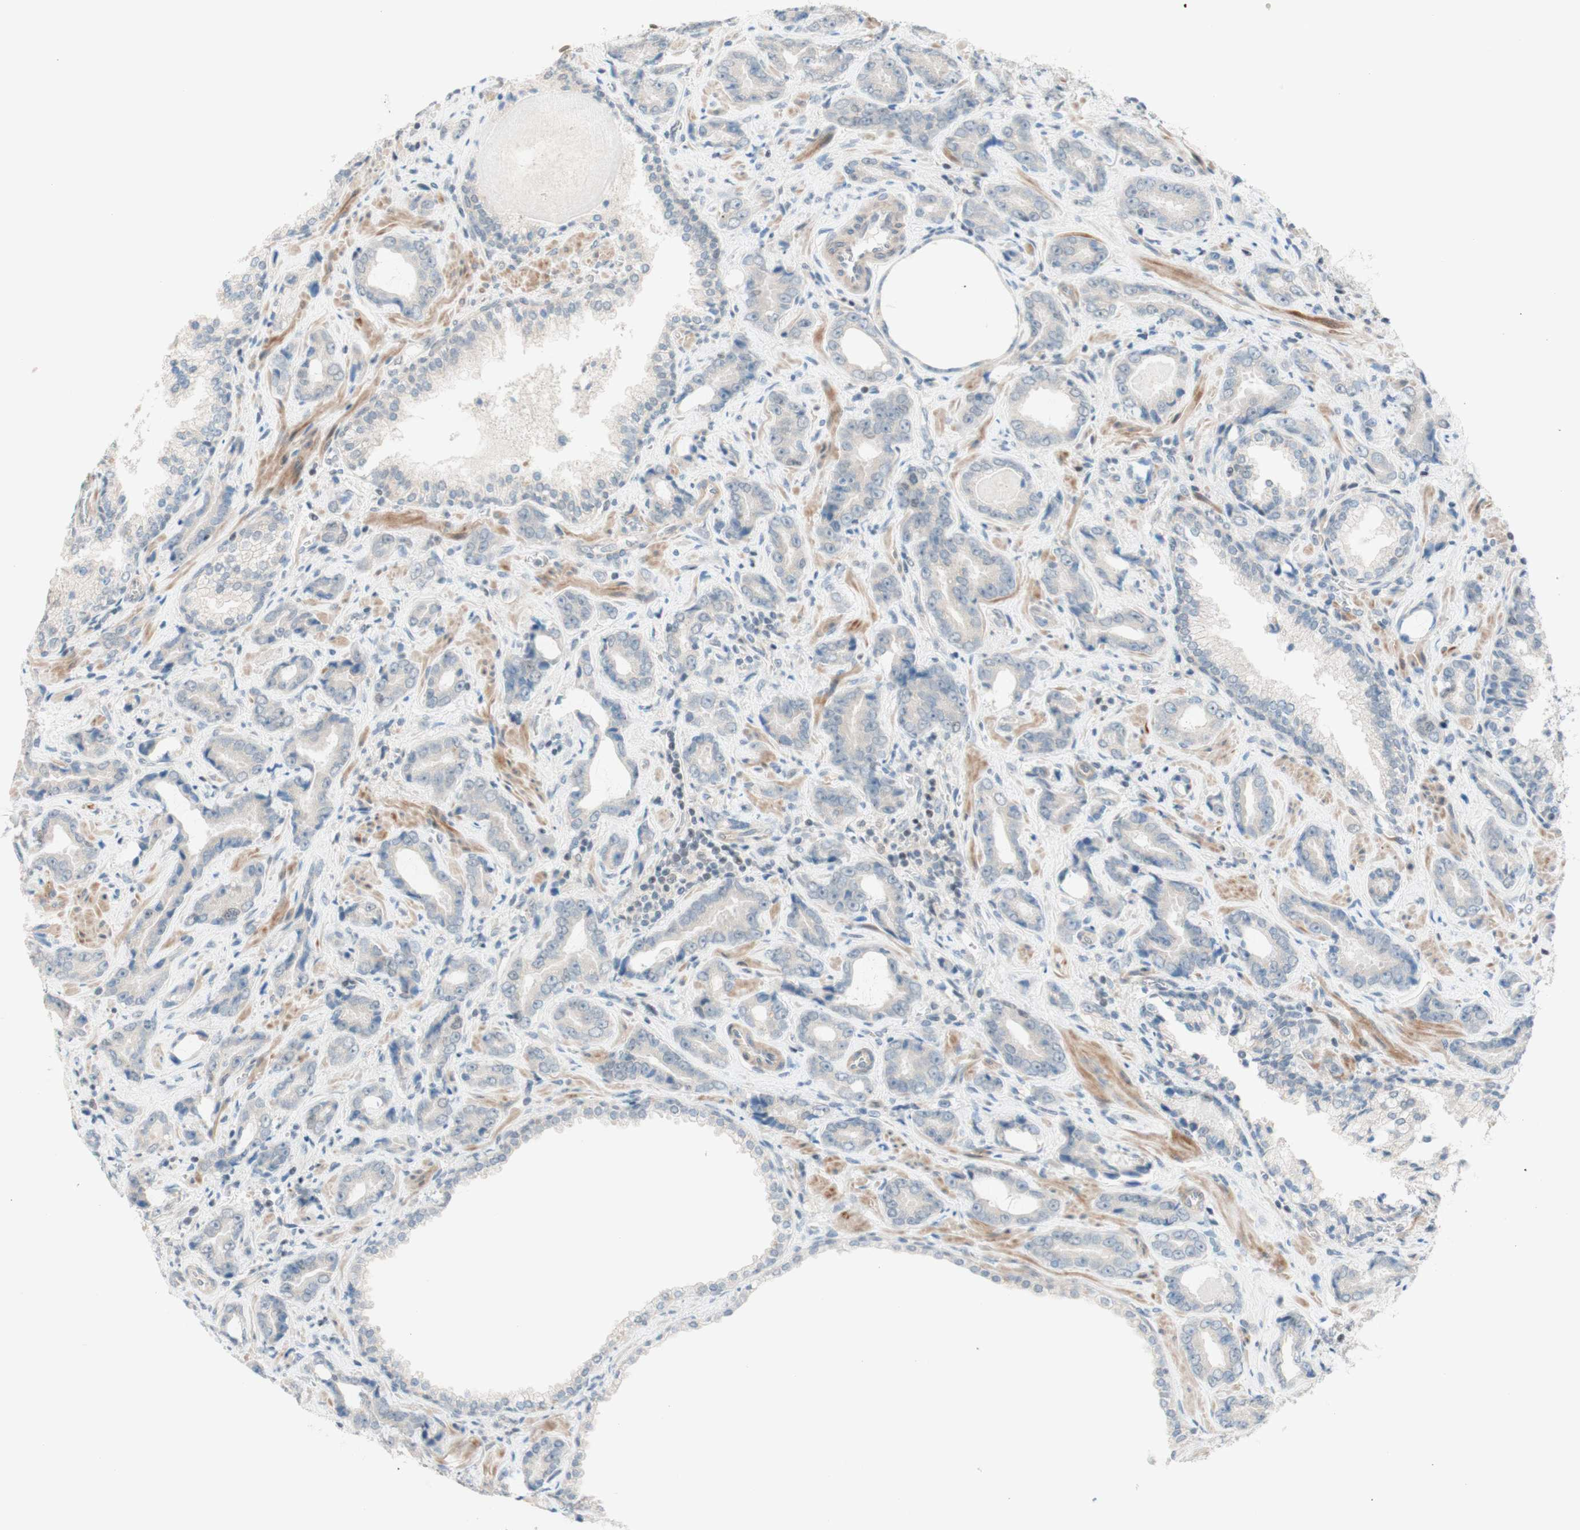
{"staining": {"intensity": "weak", "quantity": "<25%", "location": "cytoplasmic/membranous"}, "tissue": "prostate cancer", "cell_type": "Tumor cells", "image_type": "cancer", "snomed": [{"axis": "morphology", "description": "Adenocarcinoma, Low grade"}, {"axis": "topography", "description": "Prostate"}], "caption": "The photomicrograph displays no staining of tumor cells in prostate cancer.", "gene": "JPH1", "patient": {"sex": "male", "age": 60}}